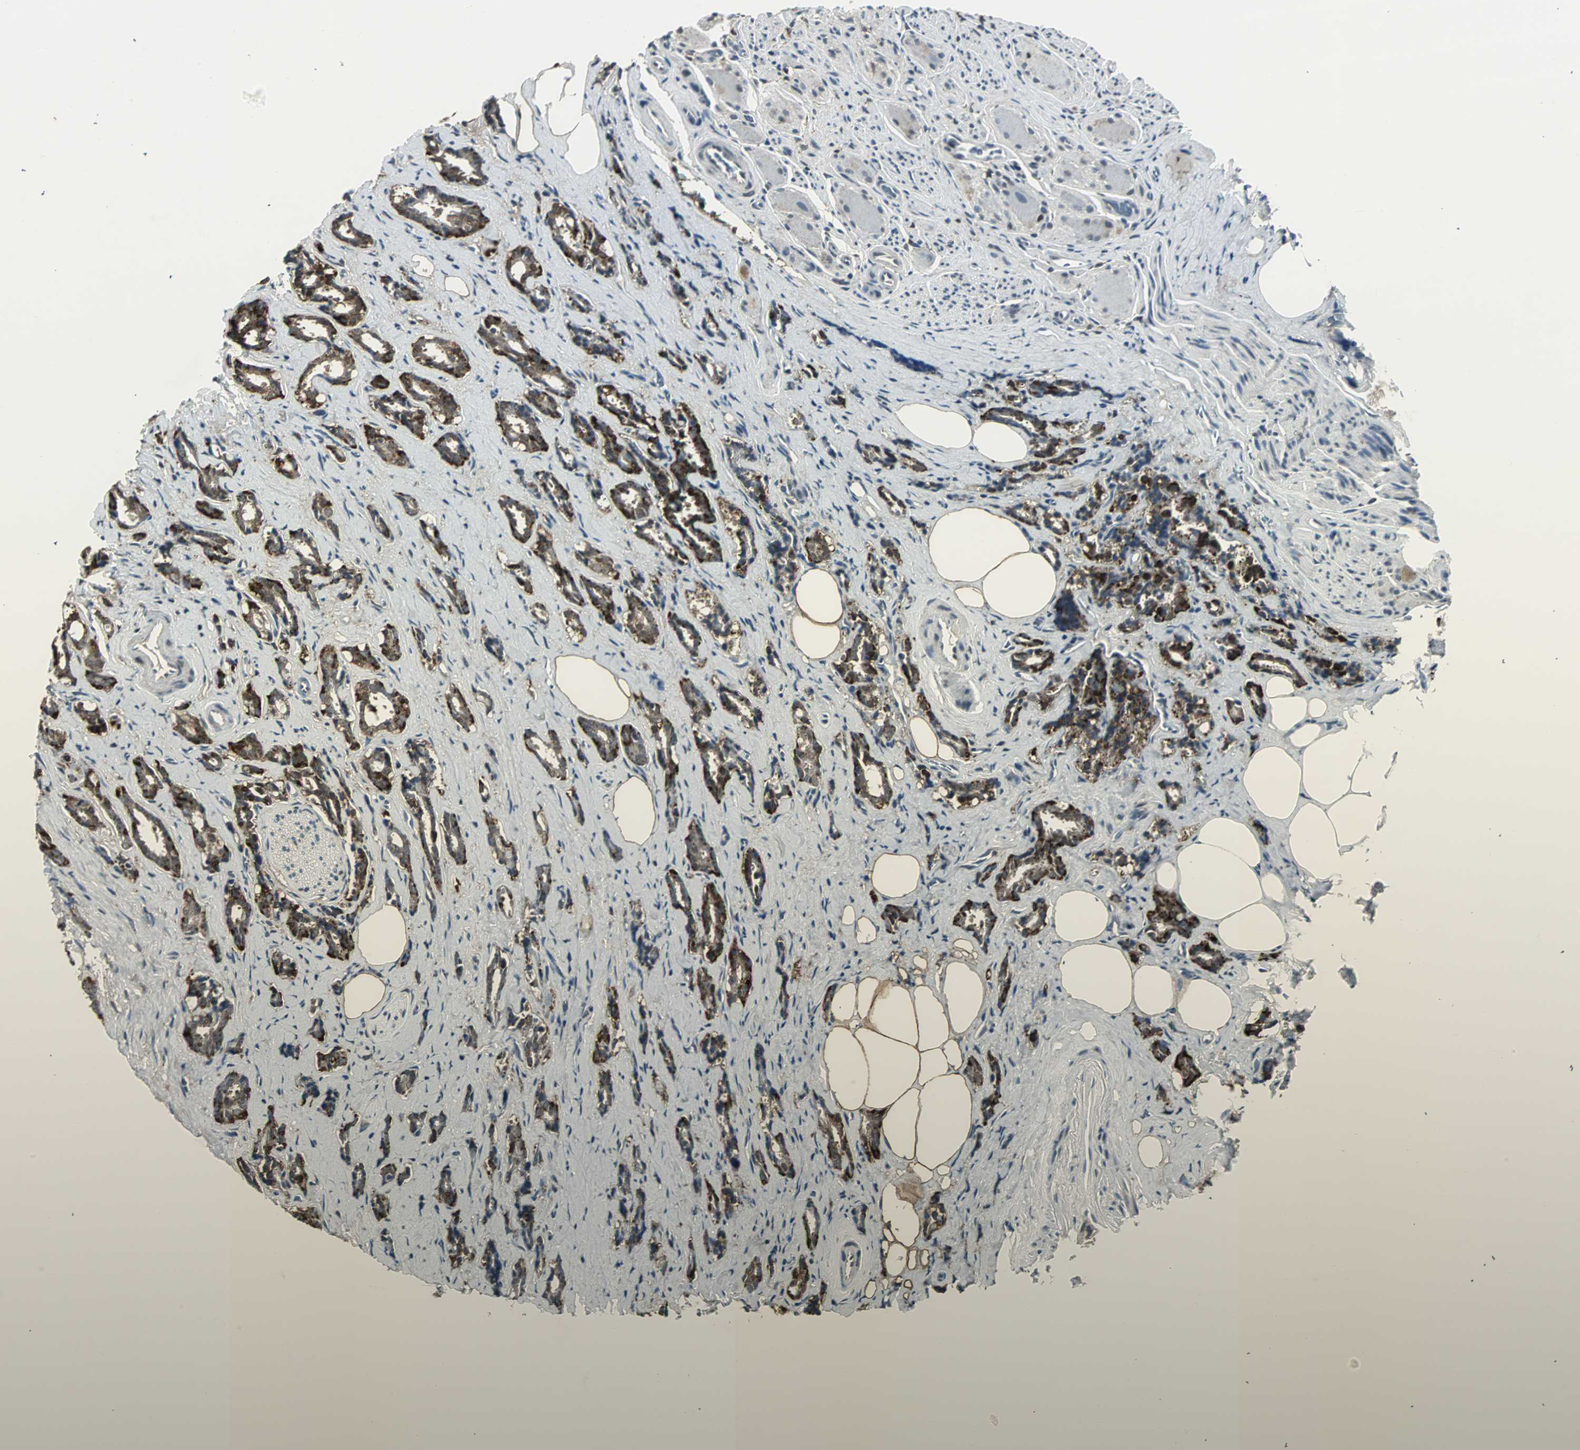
{"staining": {"intensity": "strong", "quantity": ">75%", "location": "cytoplasmic/membranous"}, "tissue": "prostate cancer", "cell_type": "Tumor cells", "image_type": "cancer", "snomed": [{"axis": "morphology", "description": "Adenocarcinoma, High grade"}, {"axis": "topography", "description": "Prostate"}], "caption": "Prostate cancer (high-grade adenocarcinoma) tissue shows strong cytoplasmic/membranous staining in about >75% of tumor cells", "gene": "PLIN3", "patient": {"sex": "male", "age": 67}}